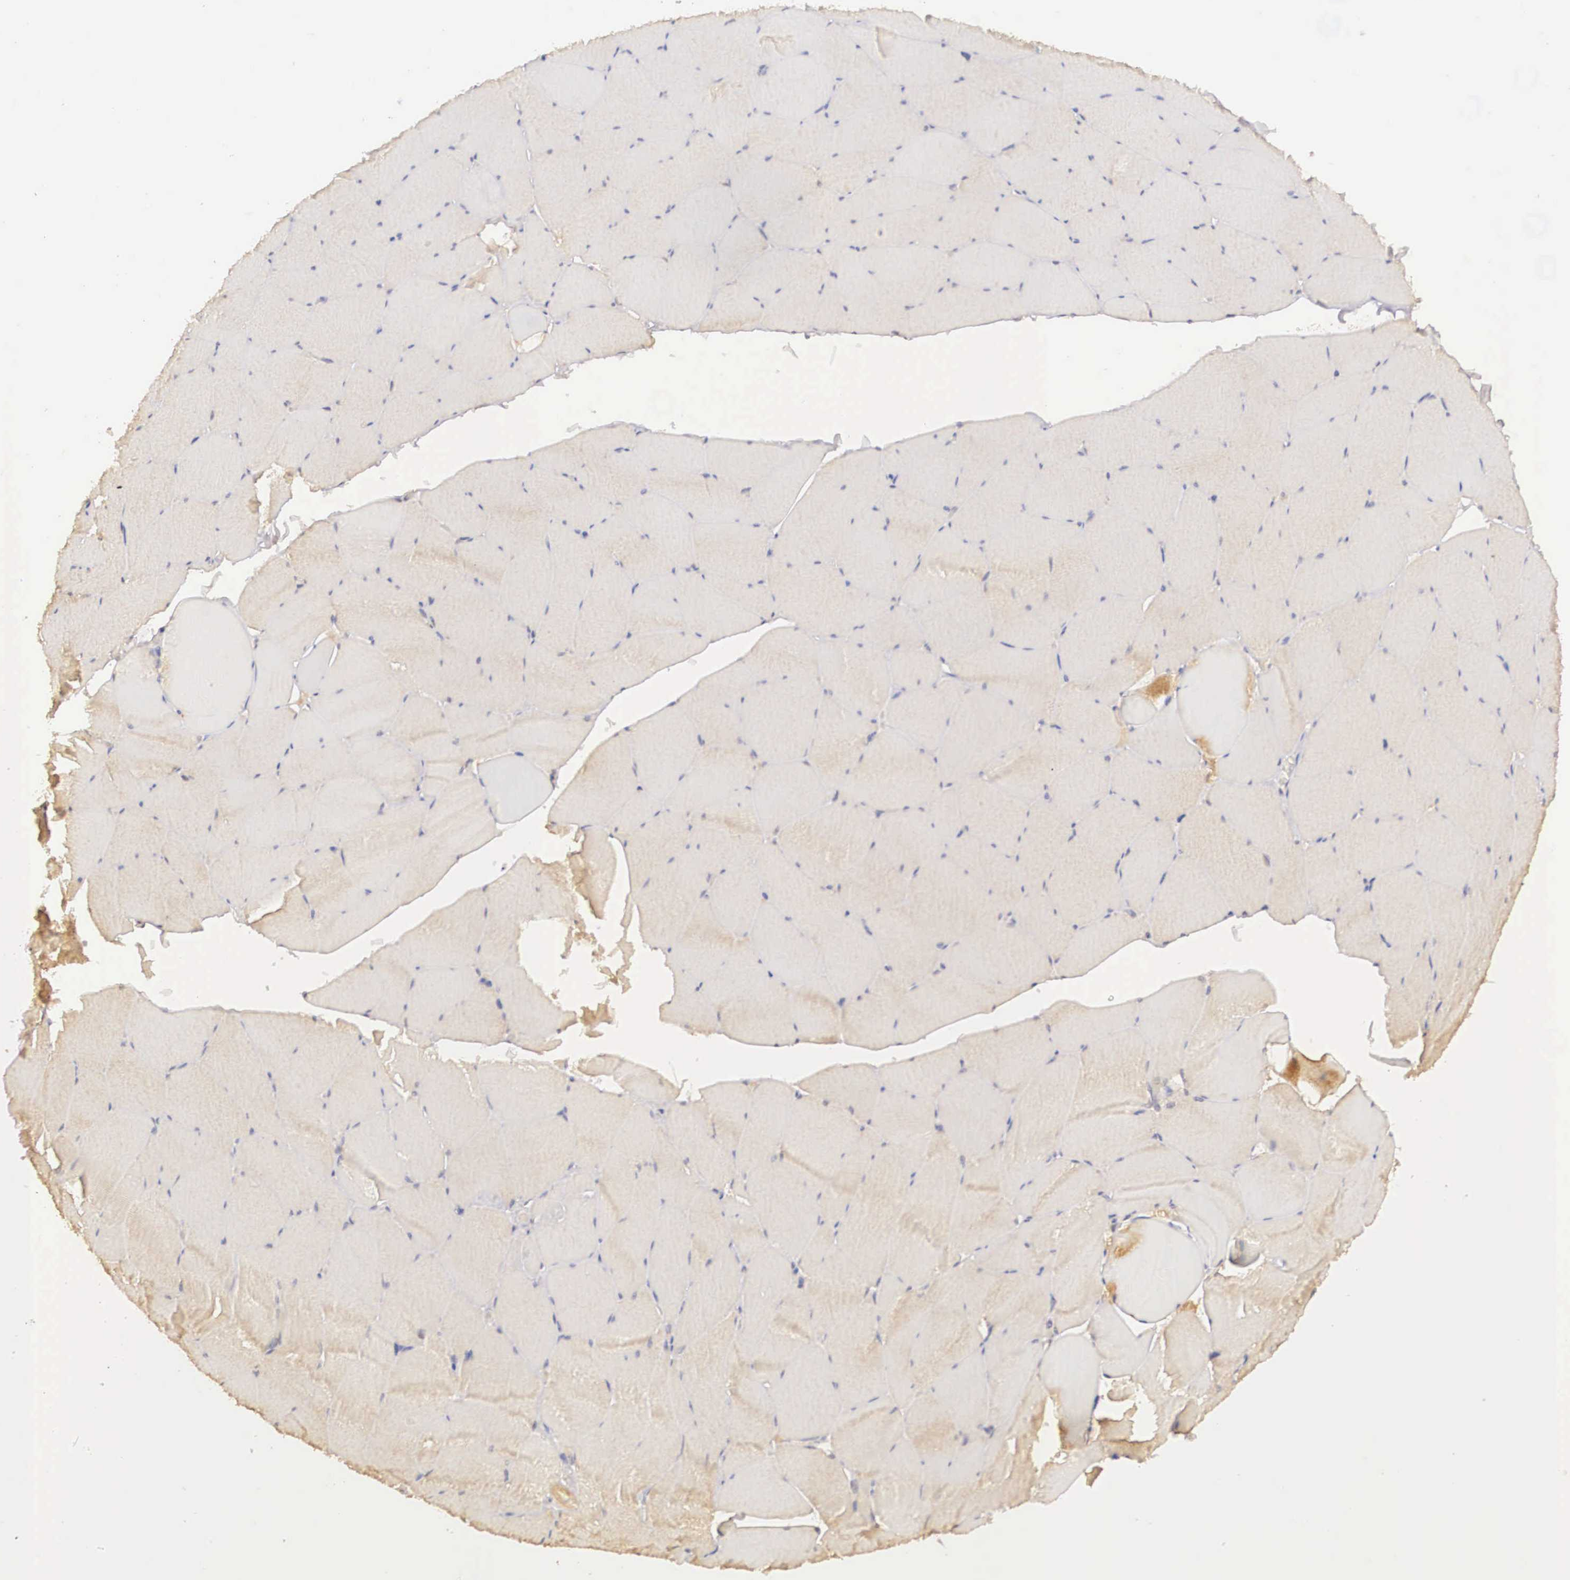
{"staining": {"intensity": "negative", "quantity": "none", "location": "none"}, "tissue": "skeletal muscle", "cell_type": "Myocytes", "image_type": "normal", "snomed": [{"axis": "morphology", "description": "Normal tissue, NOS"}, {"axis": "topography", "description": "Skeletal muscle"}, {"axis": "topography", "description": "Salivary gland"}], "caption": "High magnification brightfield microscopy of normal skeletal muscle stained with DAB (3,3'-diaminobenzidine) (brown) and counterstained with hematoxylin (blue): myocytes show no significant positivity. (DAB immunohistochemistry (IHC), high magnification).", "gene": "BCL6", "patient": {"sex": "male", "age": 62}}